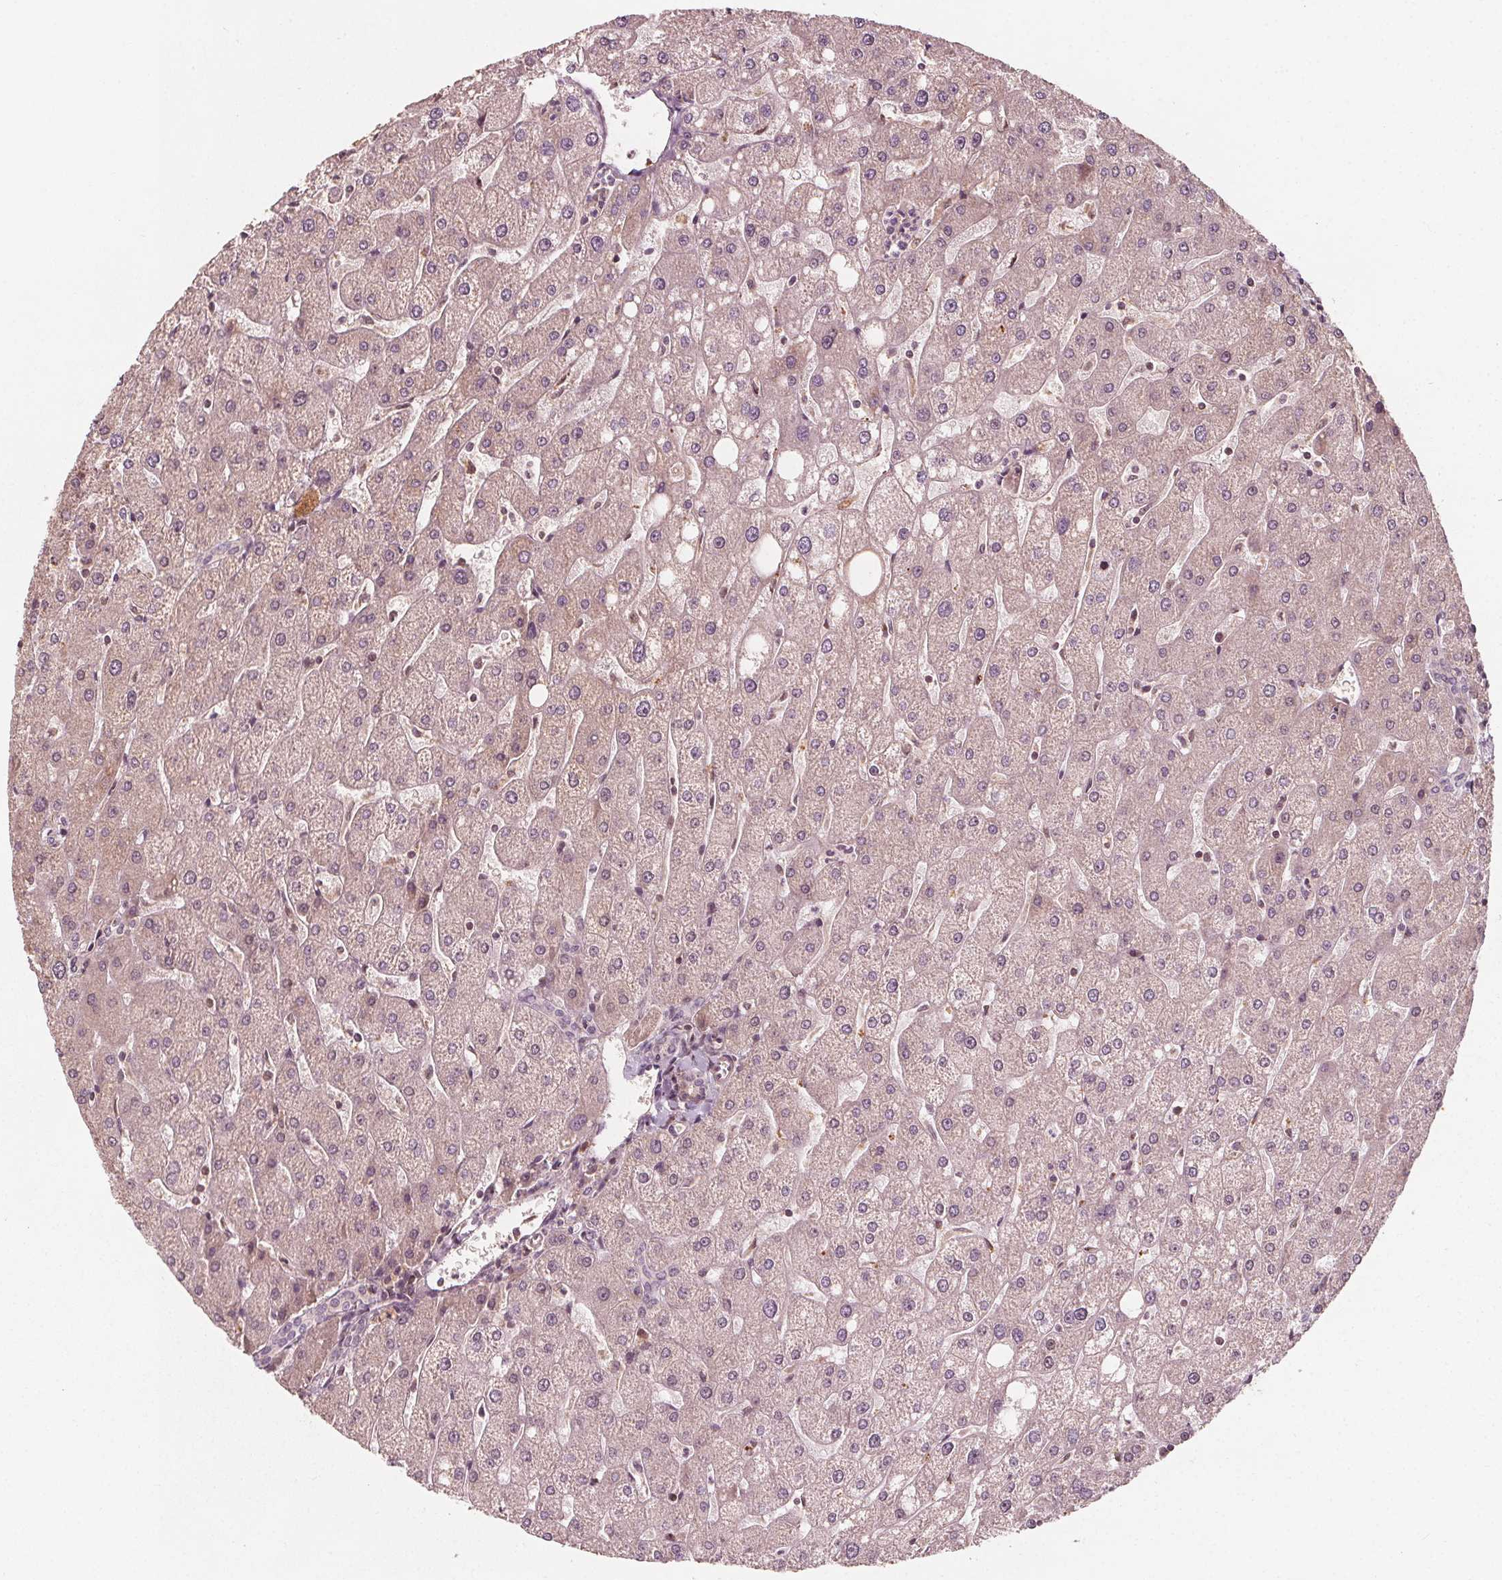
{"staining": {"intensity": "negative", "quantity": "none", "location": "none"}, "tissue": "liver", "cell_type": "Cholangiocytes", "image_type": "normal", "snomed": [{"axis": "morphology", "description": "Normal tissue, NOS"}, {"axis": "topography", "description": "Liver"}], "caption": "Protein analysis of normal liver displays no significant expression in cholangiocytes.", "gene": "AIP", "patient": {"sex": "male", "age": 67}}